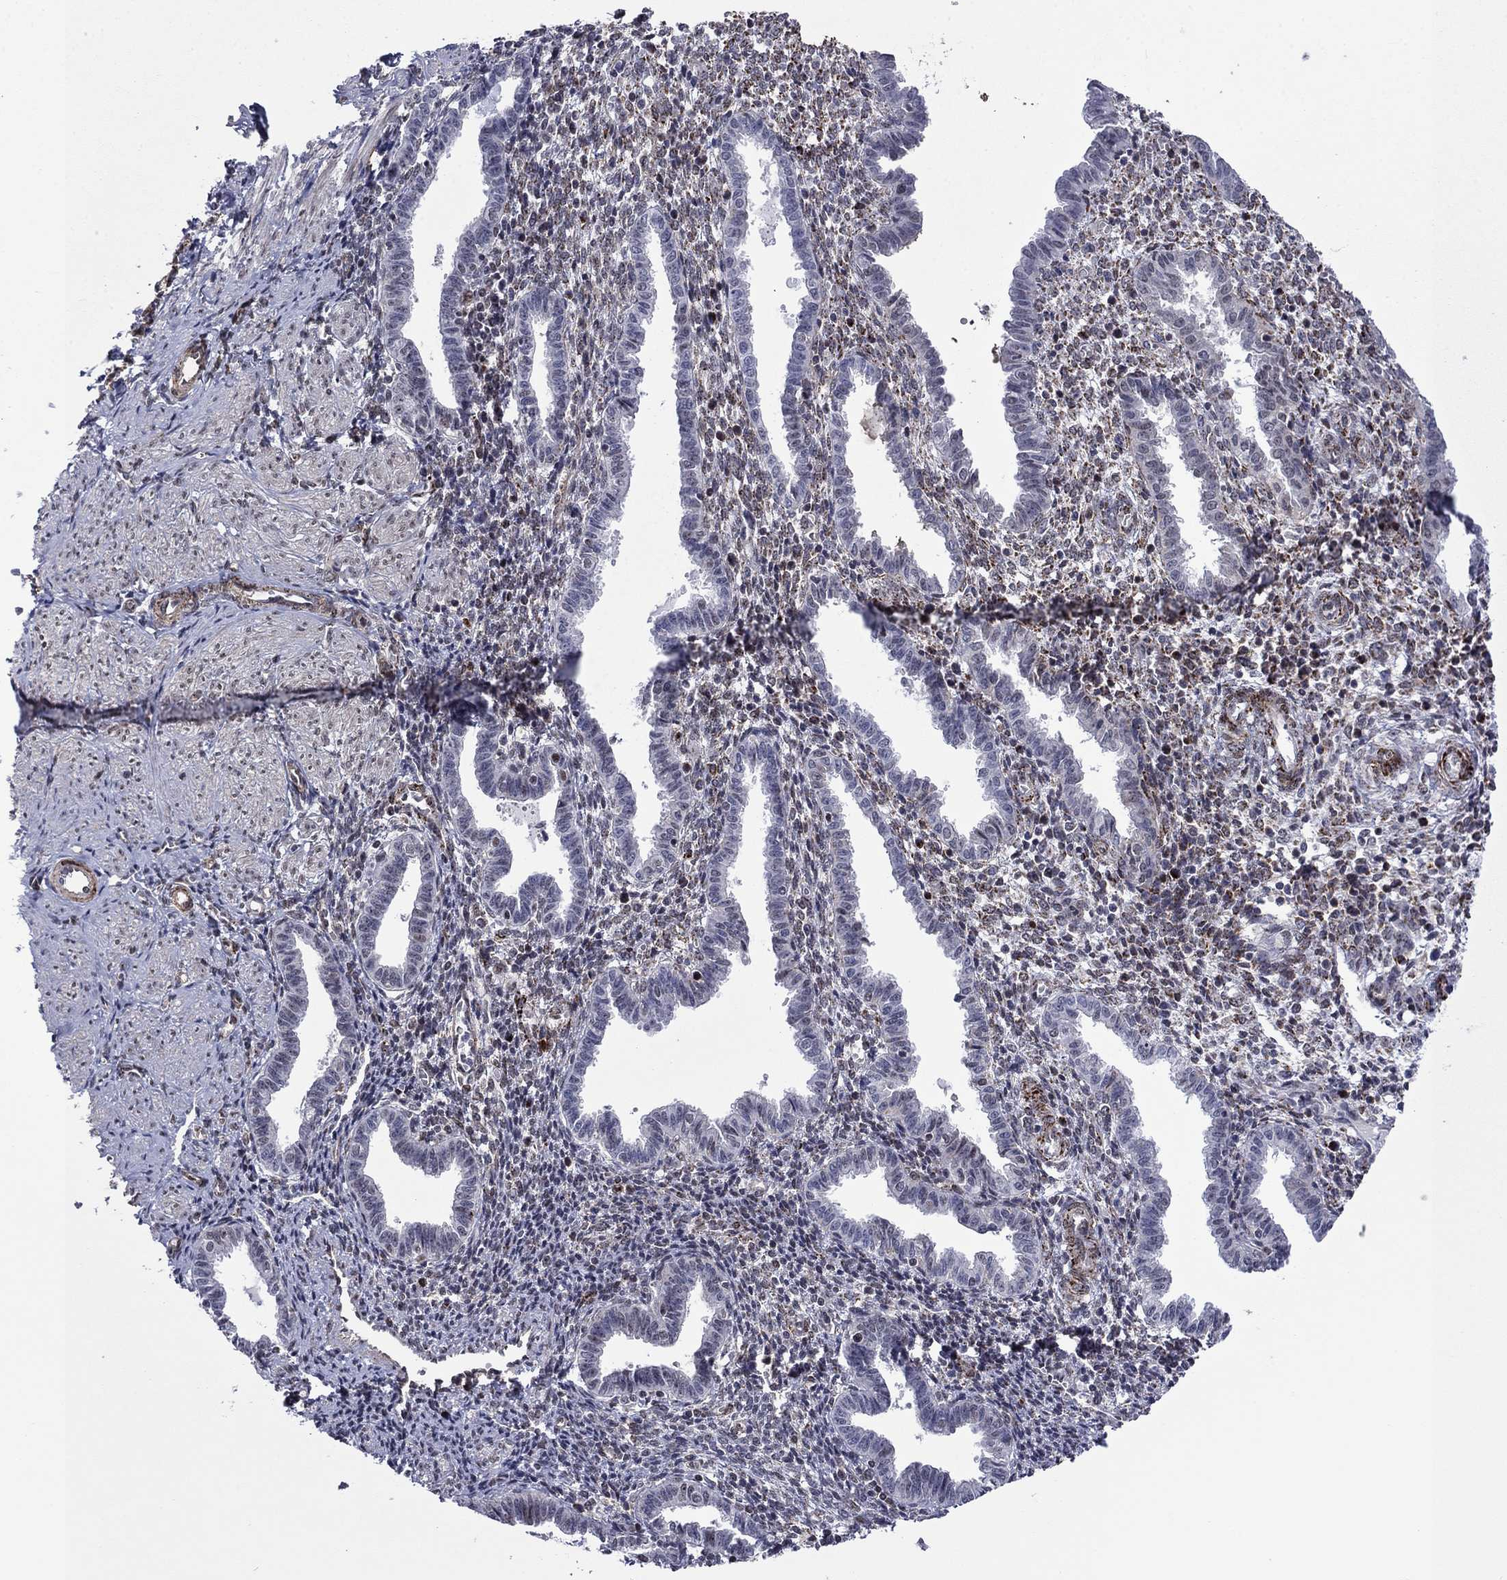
{"staining": {"intensity": "weak", "quantity": "25%-75%", "location": "nuclear"}, "tissue": "endometrium", "cell_type": "Cells in endometrial stroma", "image_type": "normal", "snomed": [{"axis": "morphology", "description": "Normal tissue, NOS"}, {"axis": "topography", "description": "Endometrium"}], "caption": "An immunohistochemistry (IHC) image of benign tissue is shown. Protein staining in brown highlights weak nuclear positivity in endometrium within cells in endometrial stroma. (DAB IHC, brown staining for protein, blue staining for nuclei).", "gene": "SURF2", "patient": {"sex": "female", "age": 37}}